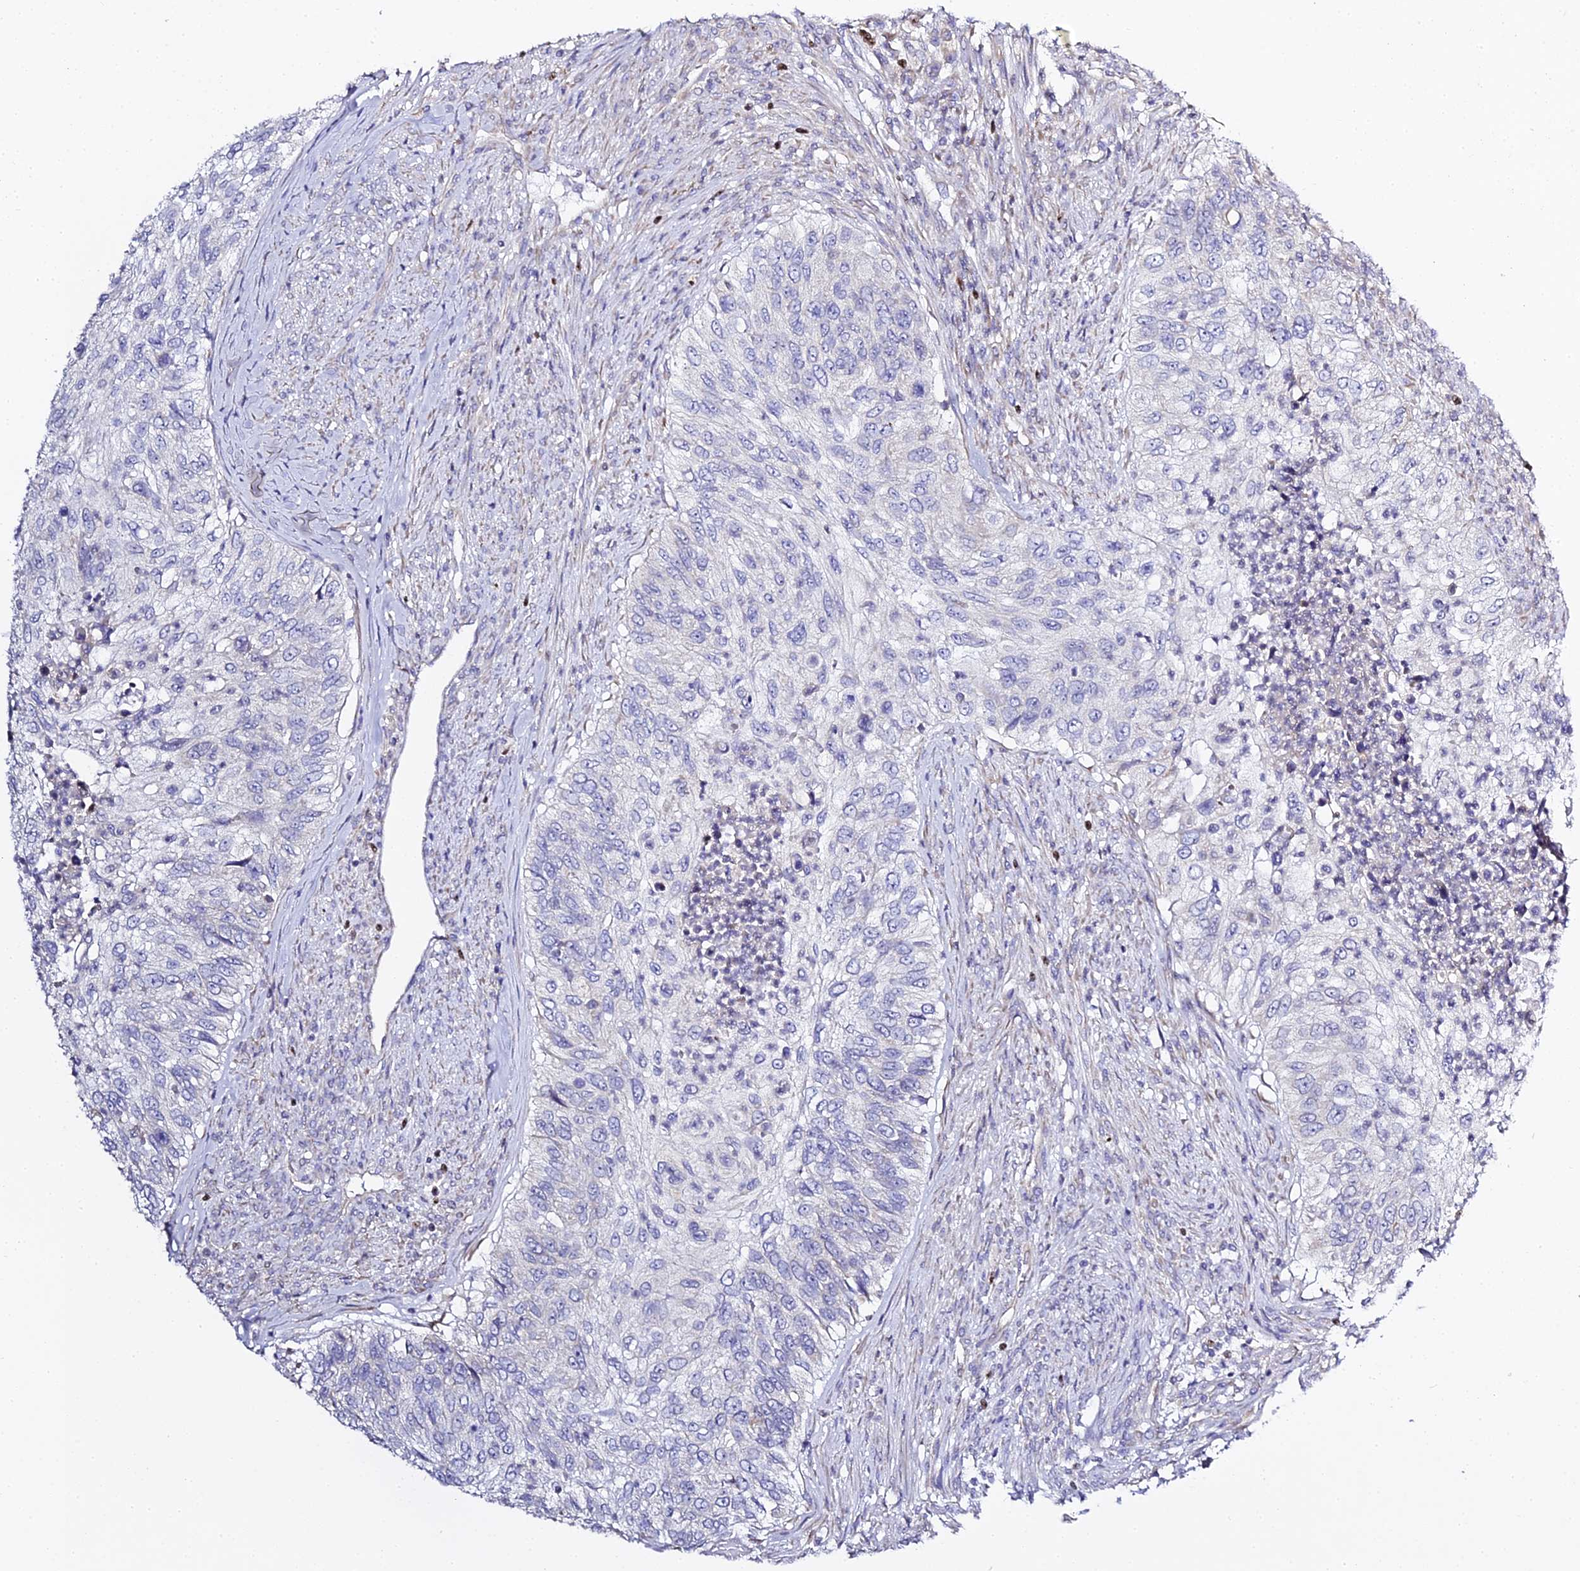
{"staining": {"intensity": "negative", "quantity": "none", "location": "none"}, "tissue": "urothelial cancer", "cell_type": "Tumor cells", "image_type": "cancer", "snomed": [{"axis": "morphology", "description": "Urothelial carcinoma, High grade"}, {"axis": "topography", "description": "Urinary bladder"}], "caption": "An image of high-grade urothelial carcinoma stained for a protein exhibits no brown staining in tumor cells.", "gene": "SERP1", "patient": {"sex": "female", "age": 60}}